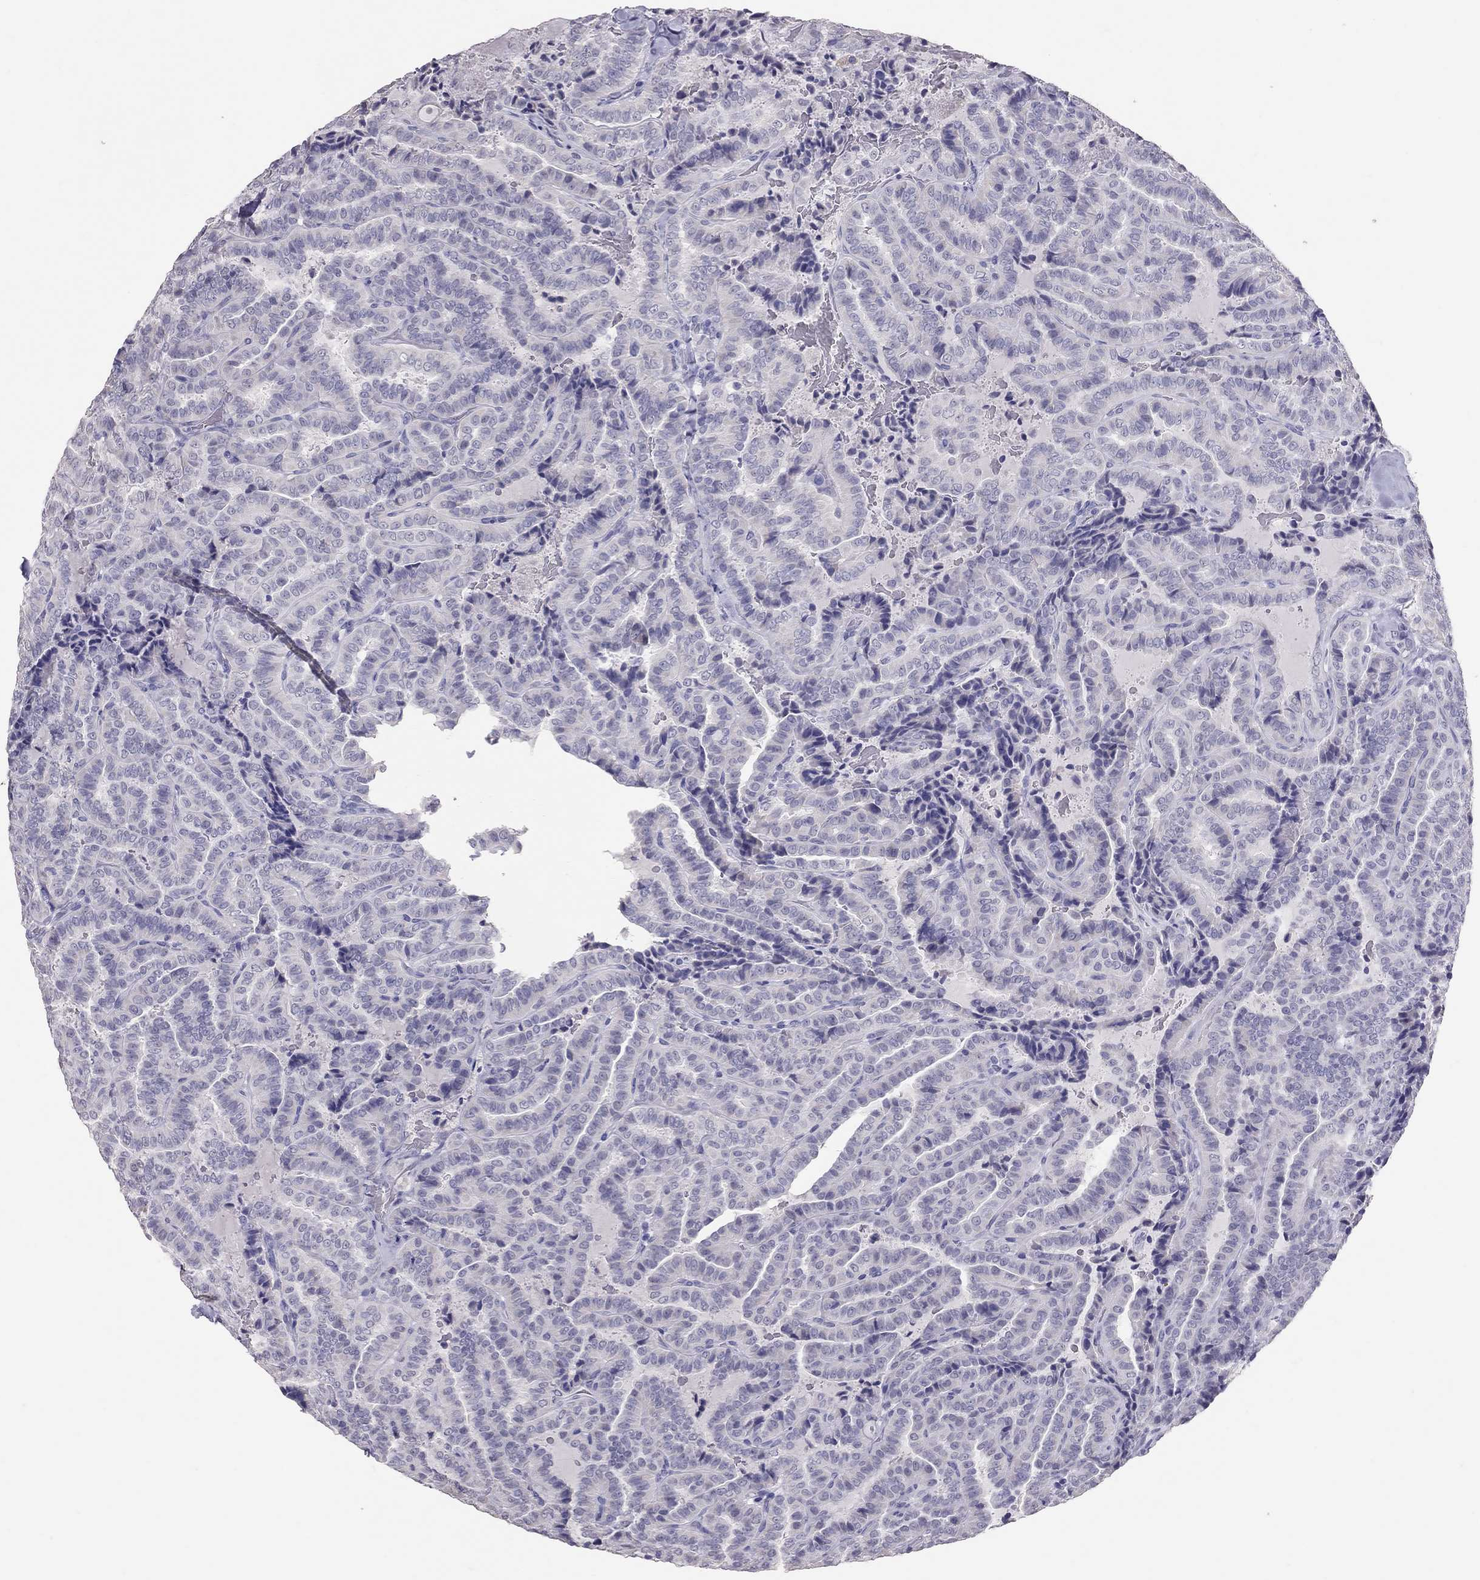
{"staining": {"intensity": "negative", "quantity": "none", "location": "none"}, "tissue": "thyroid cancer", "cell_type": "Tumor cells", "image_type": "cancer", "snomed": [{"axis": "morphology", "description": "Papillary adenocarcinoma, NOS"}, {"axis": "topography", "description": "Thyroid gland"}], "caption": "Tumor cells show no significant staining in thyroid cancer.", "gene": "PSMB11", "patient": {"sex": "female", "age": 39}}